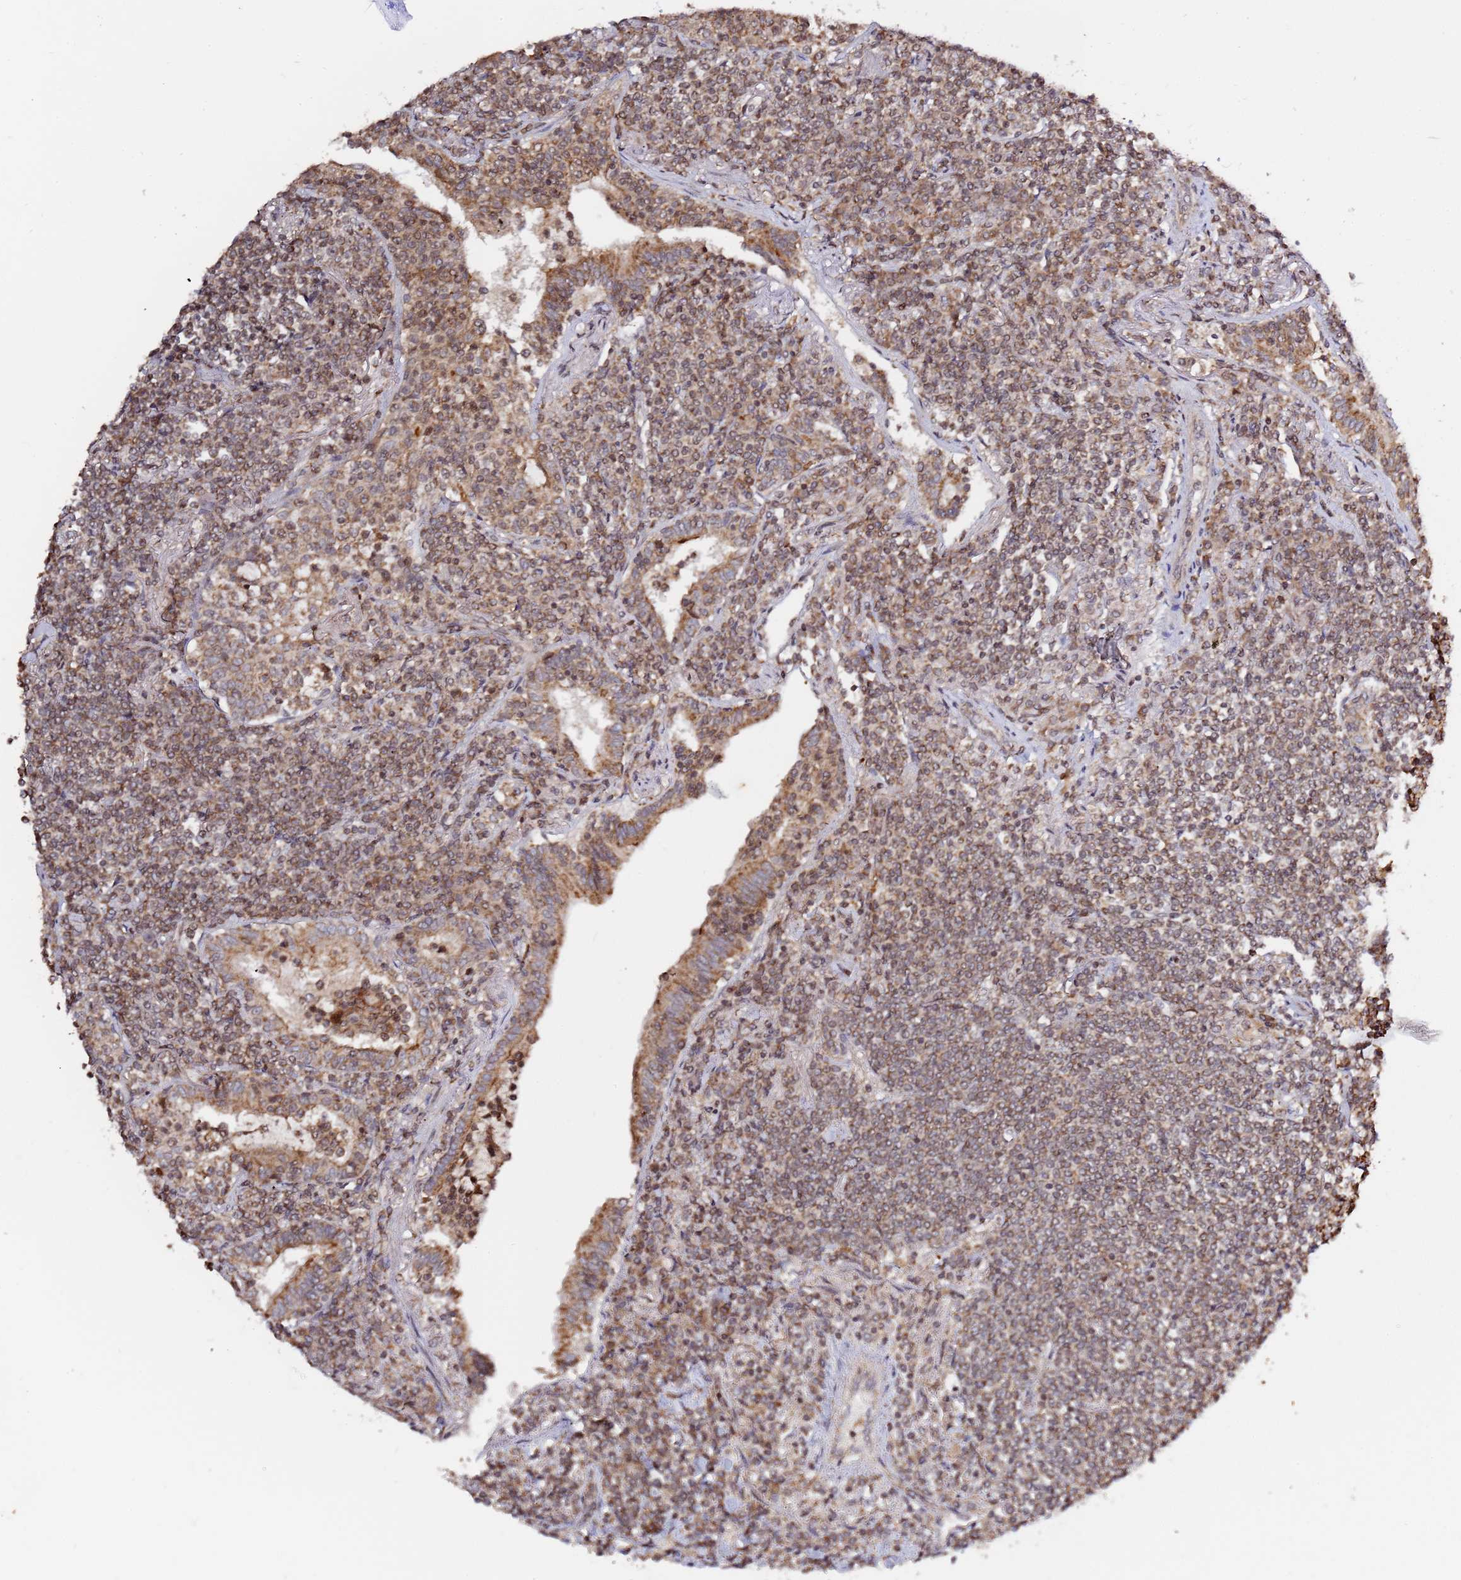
{"staining": {"intensity": "moderate", "quantity": ">75%", "location": "nuclear"}, "tissue": "lymphoma", "cell_type": "Tumor cells", "image_type": "cancer", "snomed": [{"axis": "morphology", "description": "Malignant lymphoma, non-Hodgkin's type, Low grade"}, {"axis": "topography", "description": "Lung"}], "caption": "Tumor cells demonstrate medium levels of moderate nuclear expression in approximately >75% of cells in human lymphoma.", "gene": "RCOR2", "patient": {"sex": "female", "age": 71}}